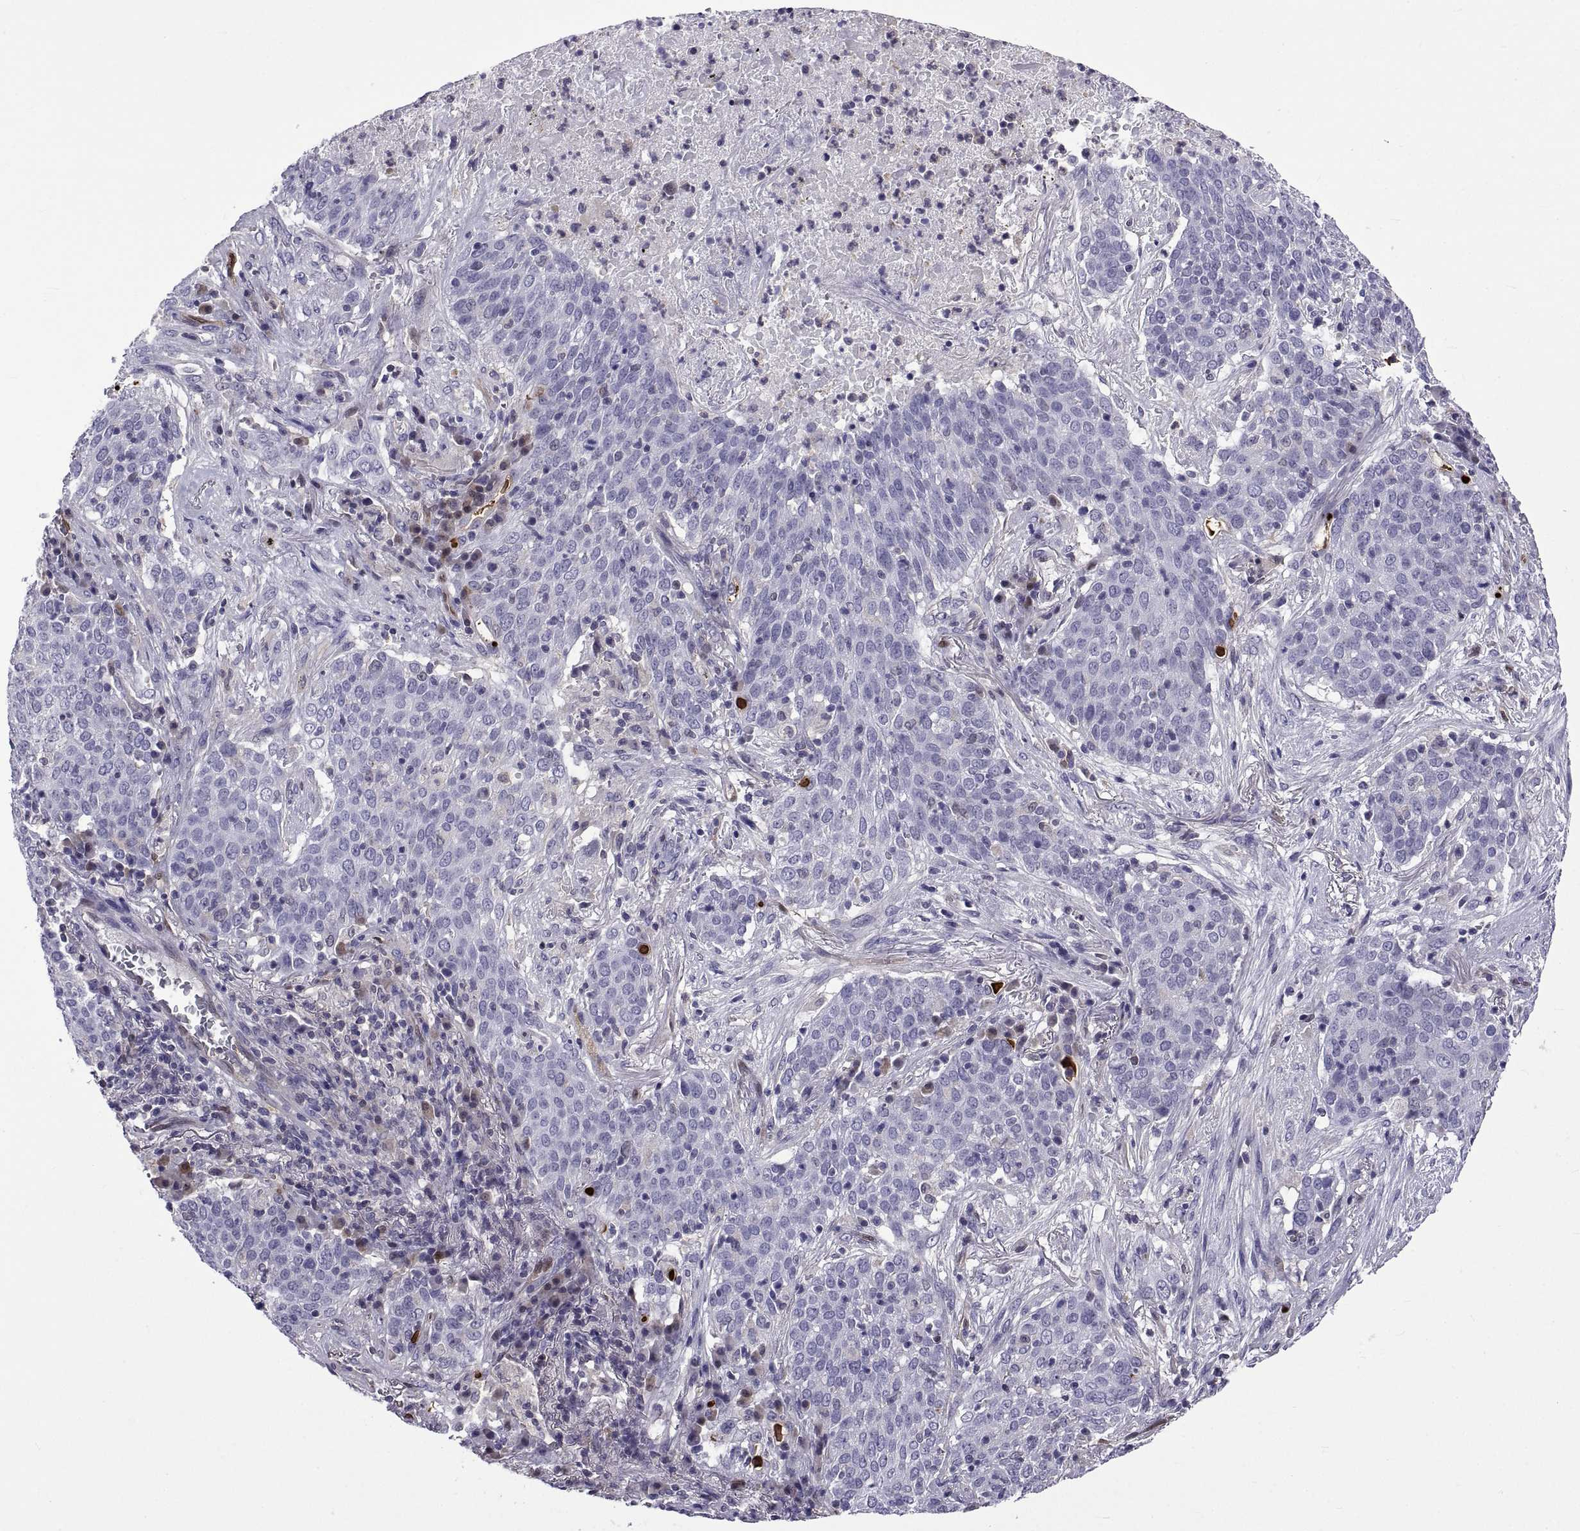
{"staining": {"intensity": "negative", "quantity": "none", "location": "none"}, "tissue": "lung cancer", "cell_type": "Tumor cells", "image_type": "cancer", "snomed": [{"axis": "morphology", "description": "Squamous cell carcinoma, NOS"}, {"axis": "topography", "description": "Lung"}], "caption": "Immunohistochemical staining of human lung cancer (squamous cell carcinoma) reveals no significant expression in tumor cells.", "gene": "LCN9", "patient": {"sex": "male", "age": 82}}